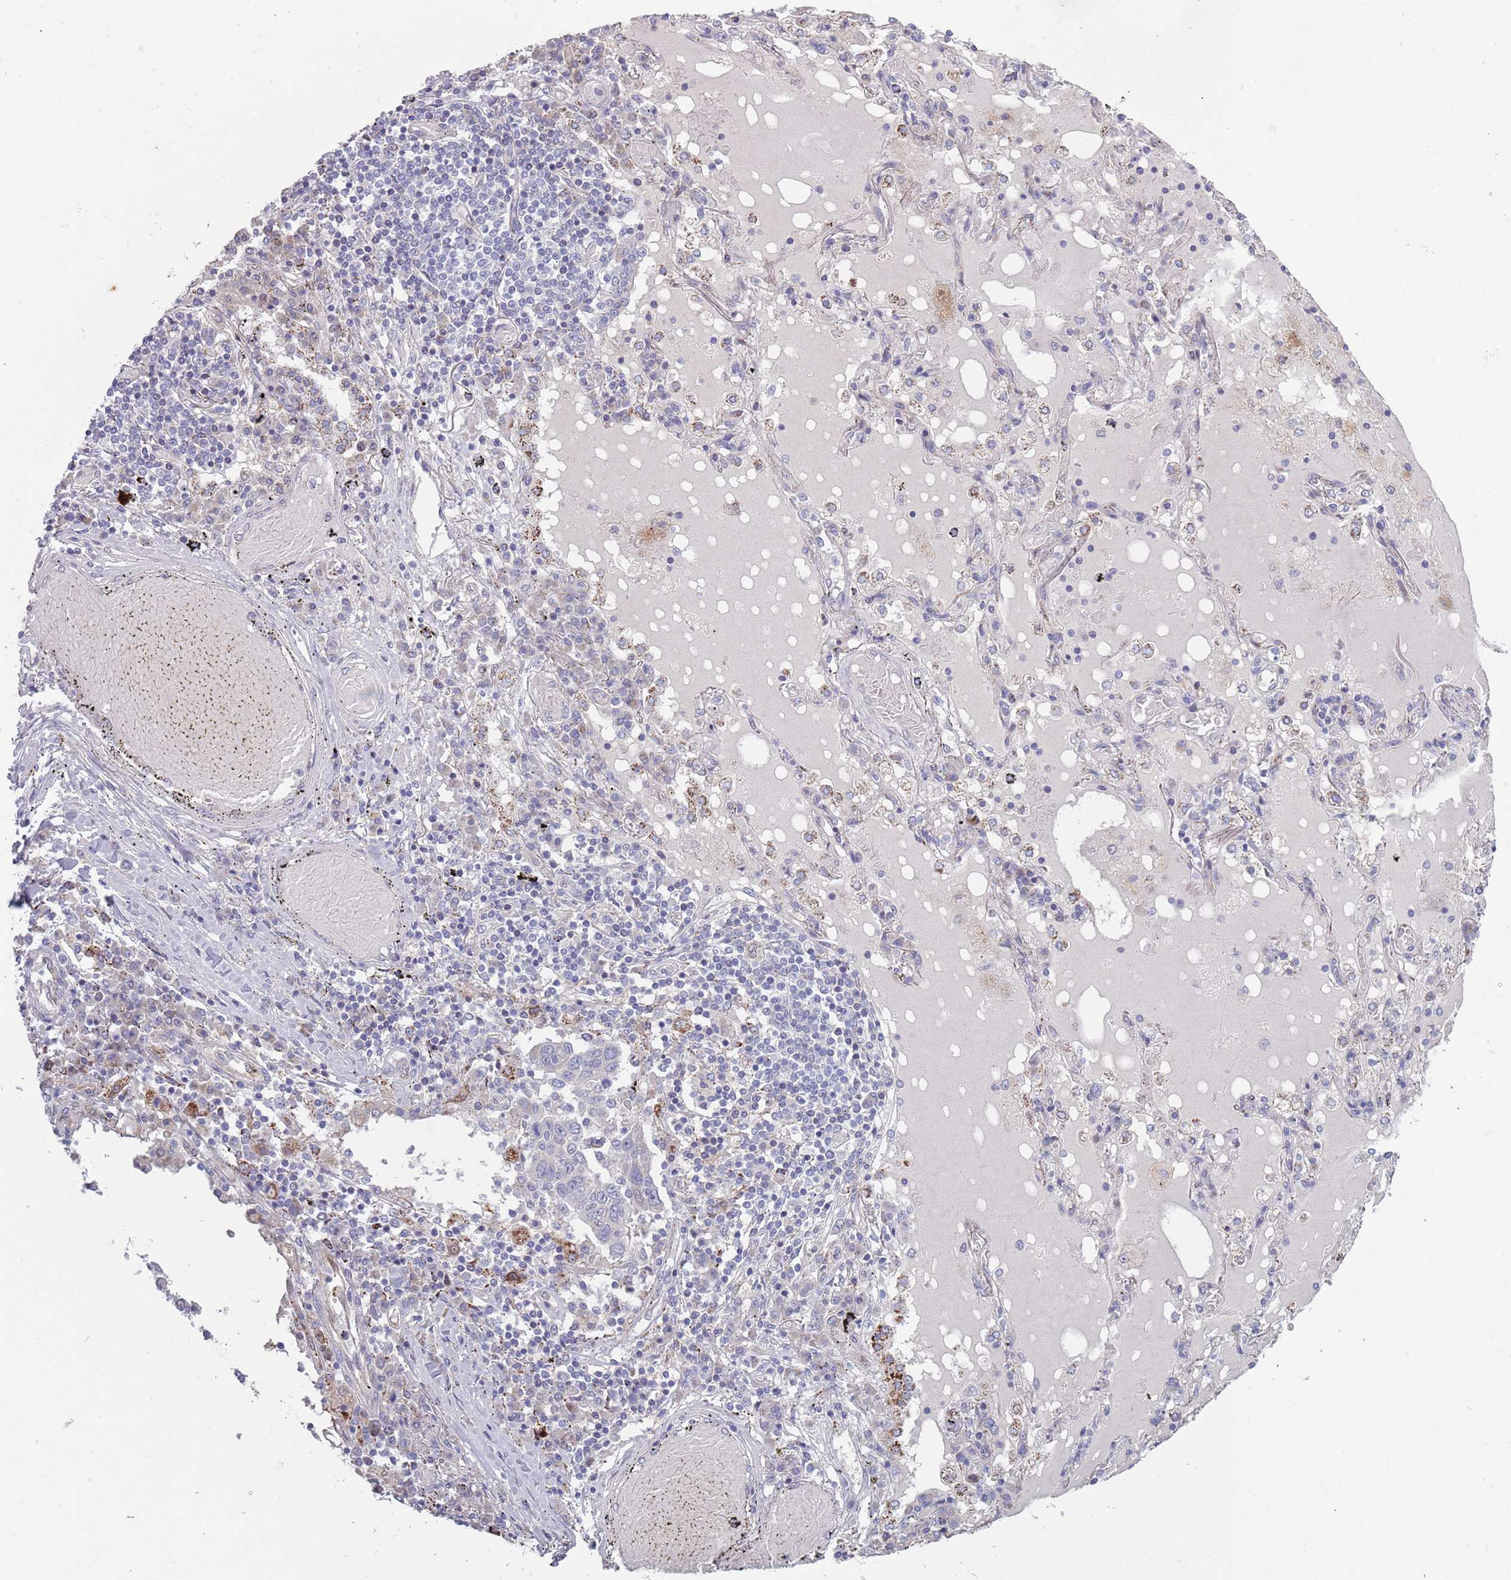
{"staining": {"intensity": "negative", "quantity": "none", "location": "none"}, "tissue": "lung cancer", "cell_type": "Tumor cells", "image_type": "cancer", "snomed": [{"axis": "morphology", "description": "Squamous cell carcinoma, NOS"}, {"axis": "topography", "description": "Lung"}], "caption": "Tumor cells show no significant protein positivity in squamous cell carcinoma (lung).", "gene": "TYW1", "patient": {"sex": "male", "age": 65}}